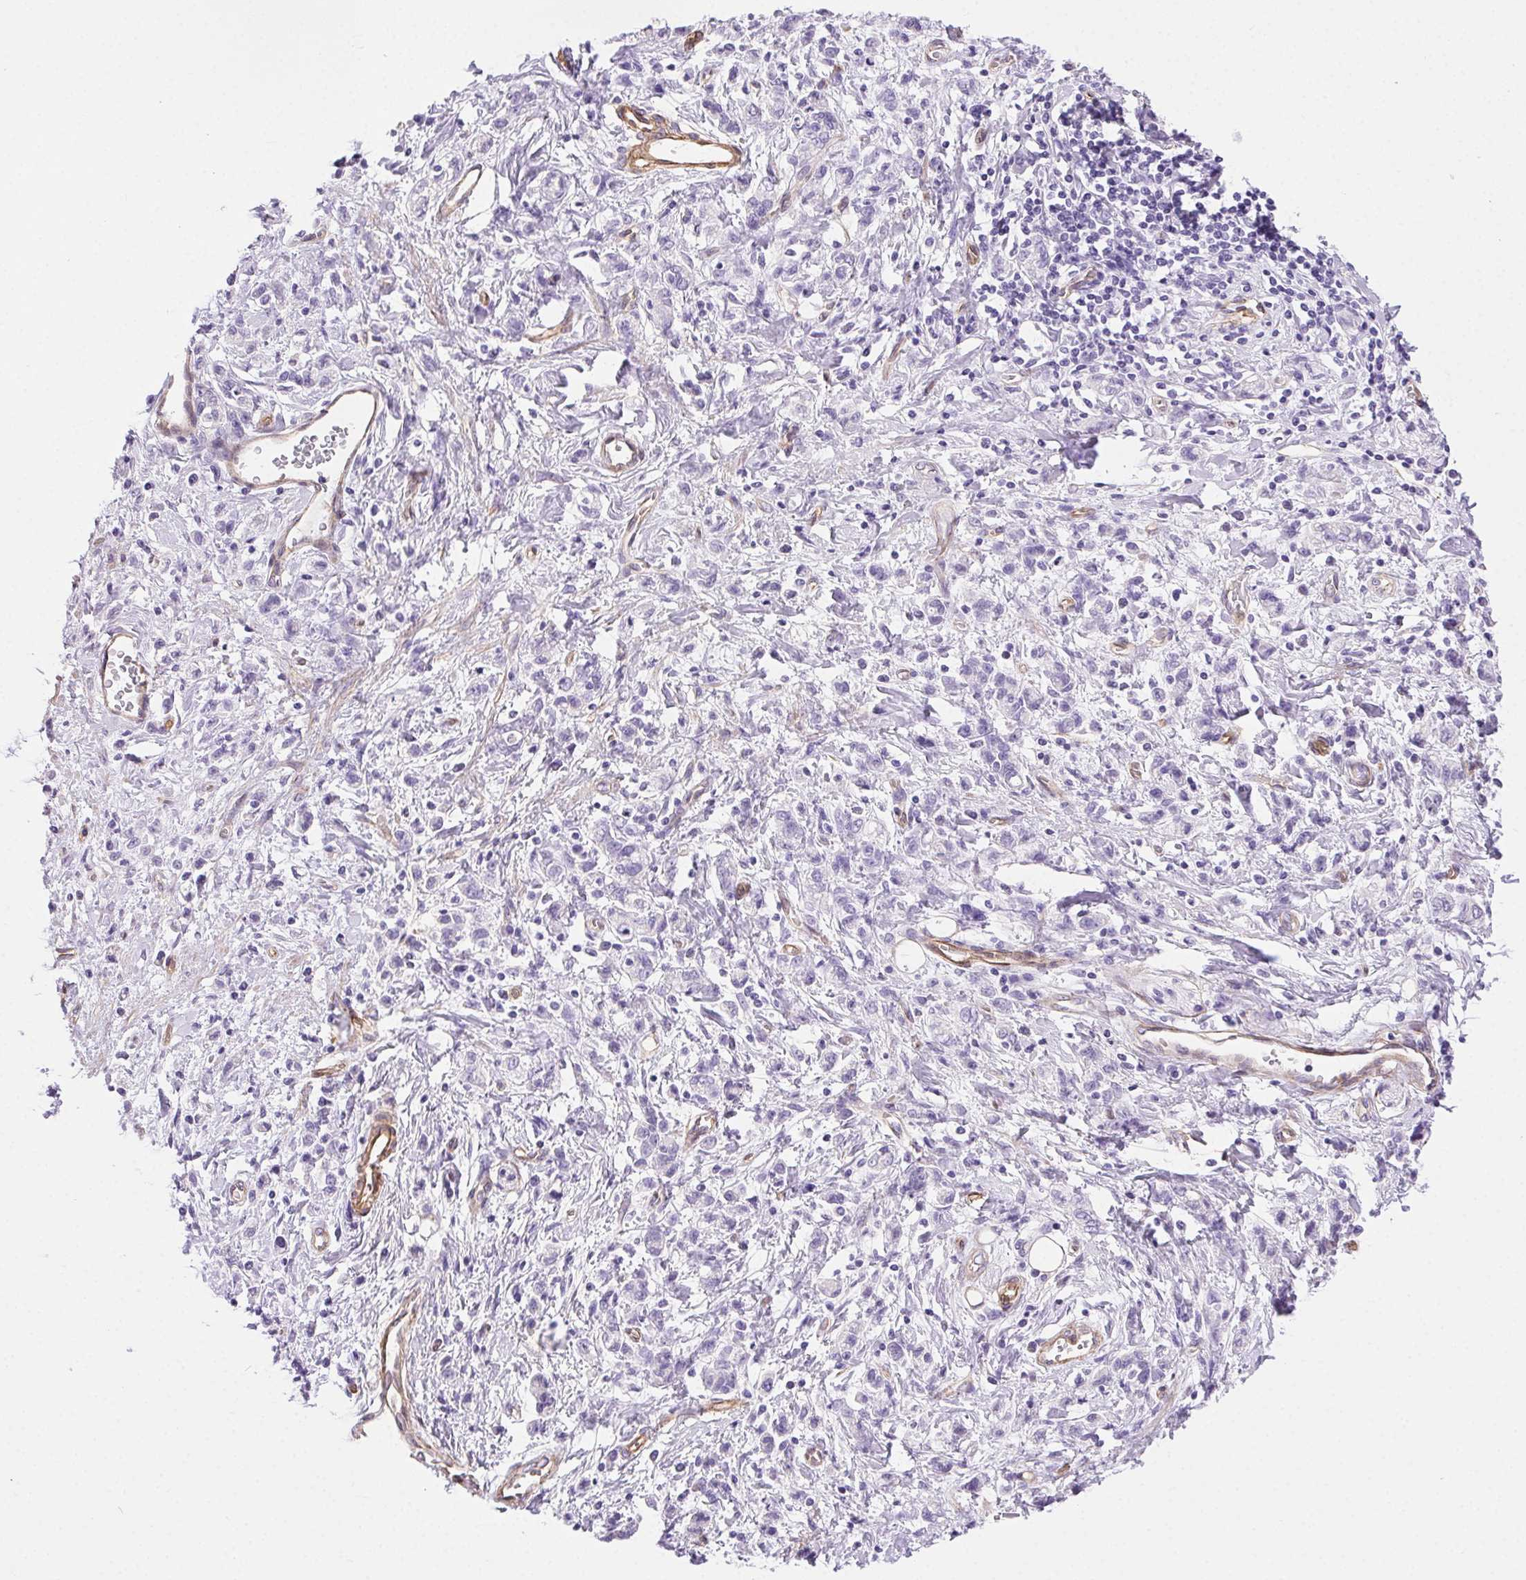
{"staining": {"intensity": "negative", "quantity": "none", "location": "none"}, "tissue": "stomach cancer", "cell_type": "Tumor cells", "image_type": "cancer", "snomed": [{"axis": "morphology", "description": "Adenocarcinoma, NOS"}, {"axis": "topography", "description": "Stomach"}], "caption": "Protein analysis of adenocarcinoma (stomach) displays no significant positivity in tumor cells.", "gene": "SHCBP1L", "patient": {"sex": "male", "age": 77}}